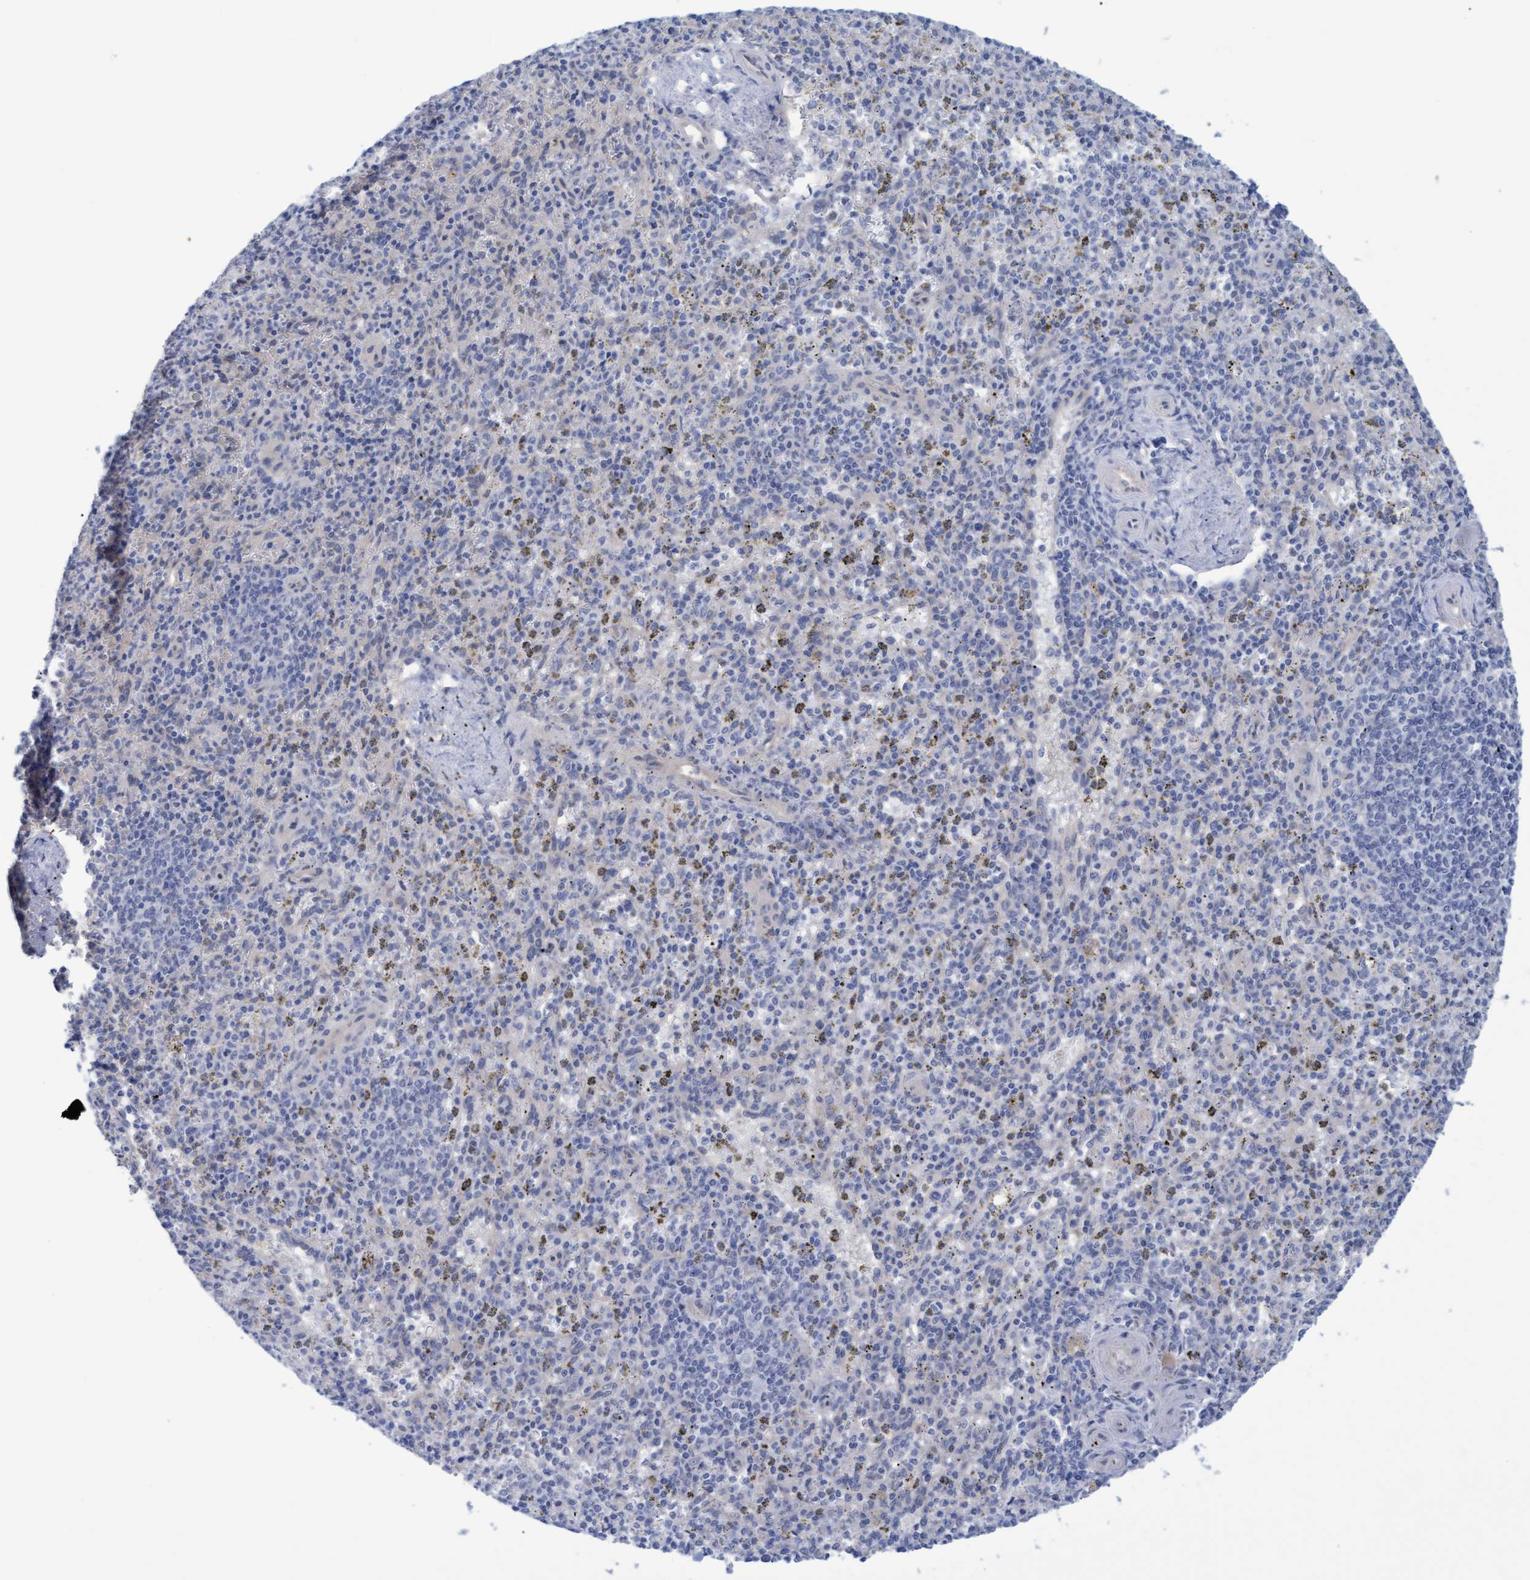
{"staining": {"intensity": "negative", "quantity": "none", "location": "none"}, "tissue": "spleen", "cell_type": "Cells in red pulp", "image_type": "normal", "snomed": [{"axis": "morphology", "description": "Normal tissue, NOS"}, {"axis": "topography", "description": "Spleen"}], "caption": "Cells in red pulp show no significant positivity in unremarkable spleen. (DAB immunohistochemistry with hematoxylin counter stain).", "gene": "STXBP1", "patient": {"sex": "male", "age": 72}}